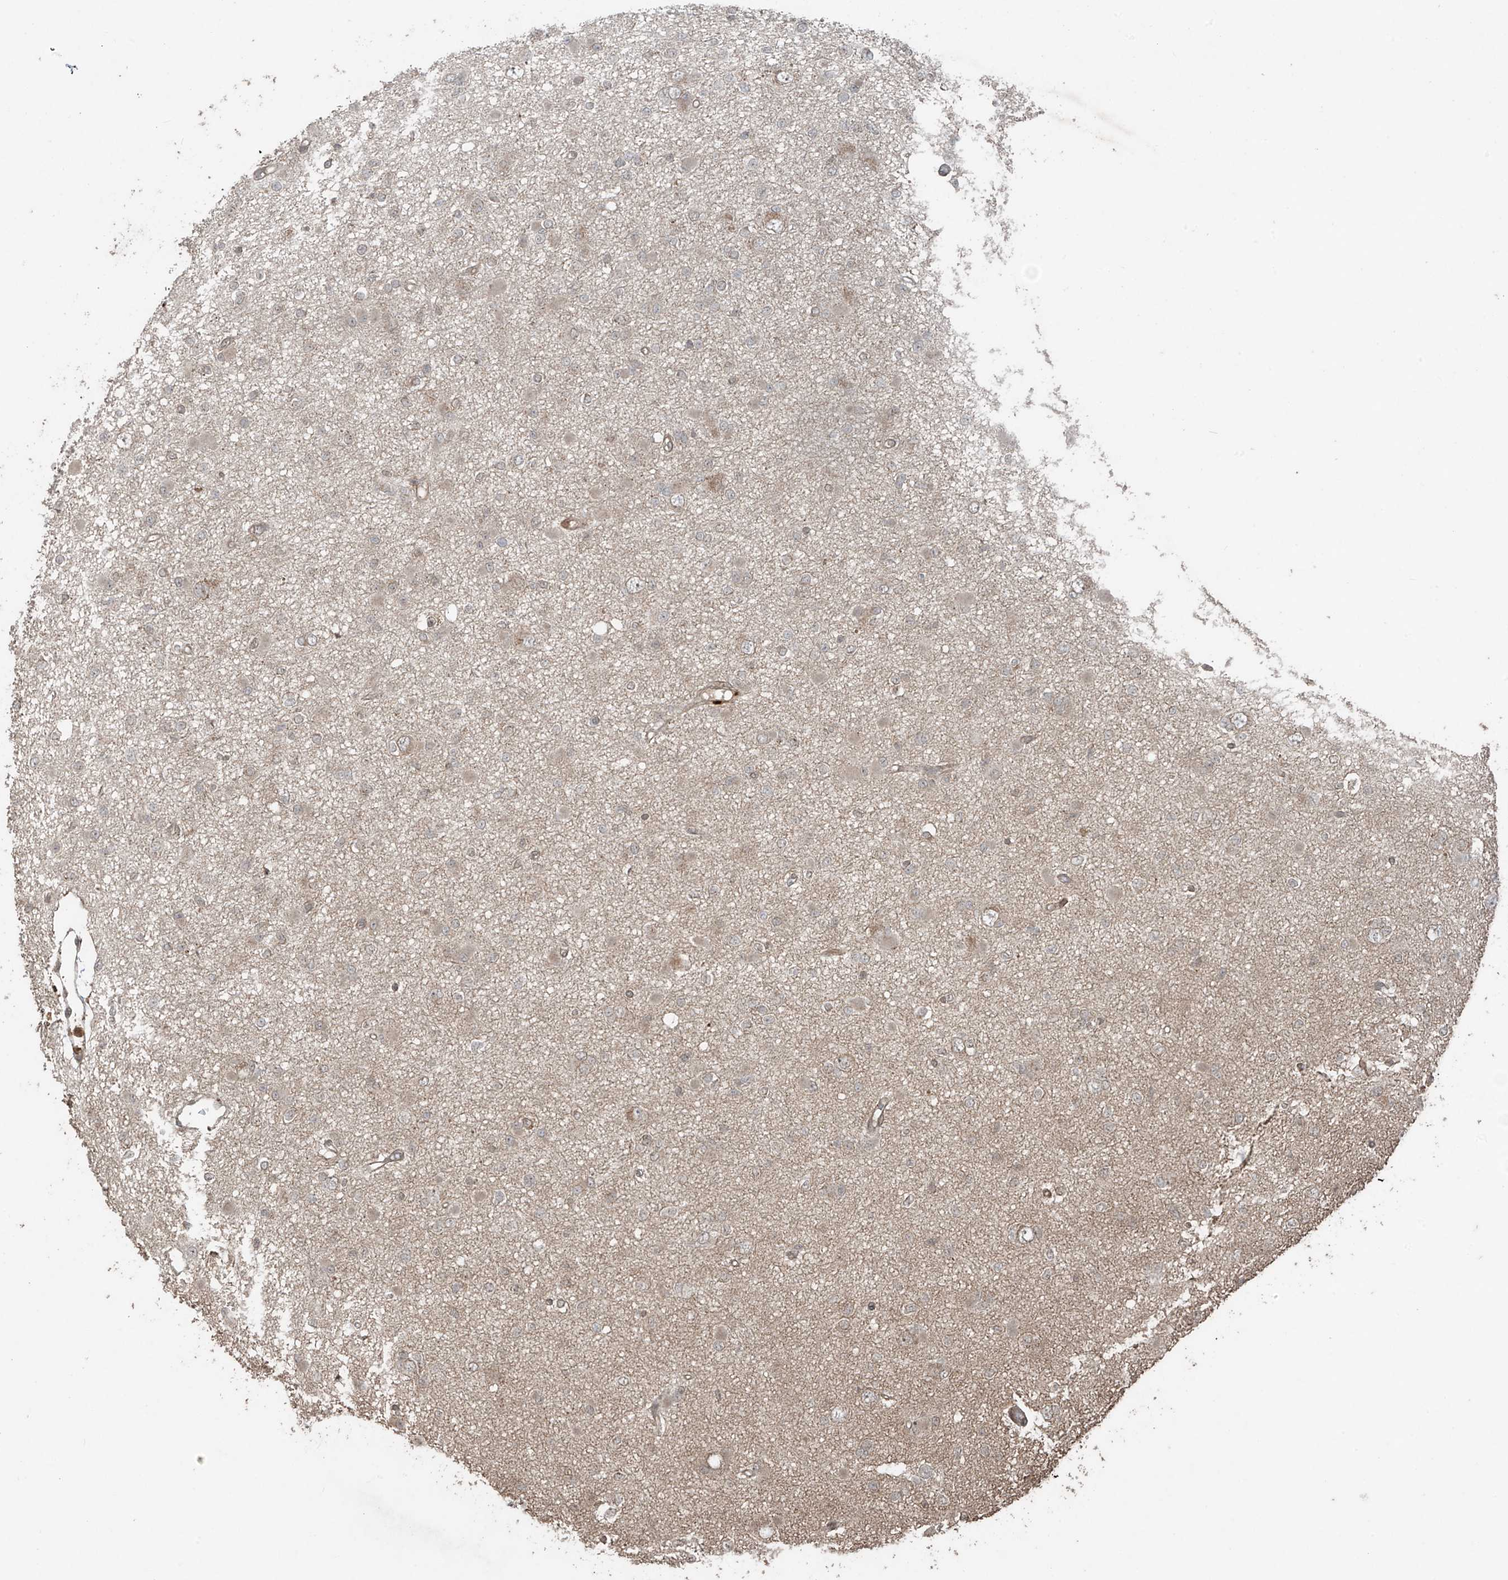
{"staining": {"intensity": "weak", "quantity": "<25%", "location": "cytoplasmic/membranous"}, "tissue": "glioma", "cell_type": "Tumor cells", "image_type": "cancer", "snomed": [{"axis": "morphology", "description": "Glioma, malignant, Low grade"}, {"axis": "topography", "description": "Brain"}], "caption": "The histopathology image reveals no significant staining in tumor cells of glioma.", "gene": "PGPEP1", "patient": {"sex": "female", "age": 22}}